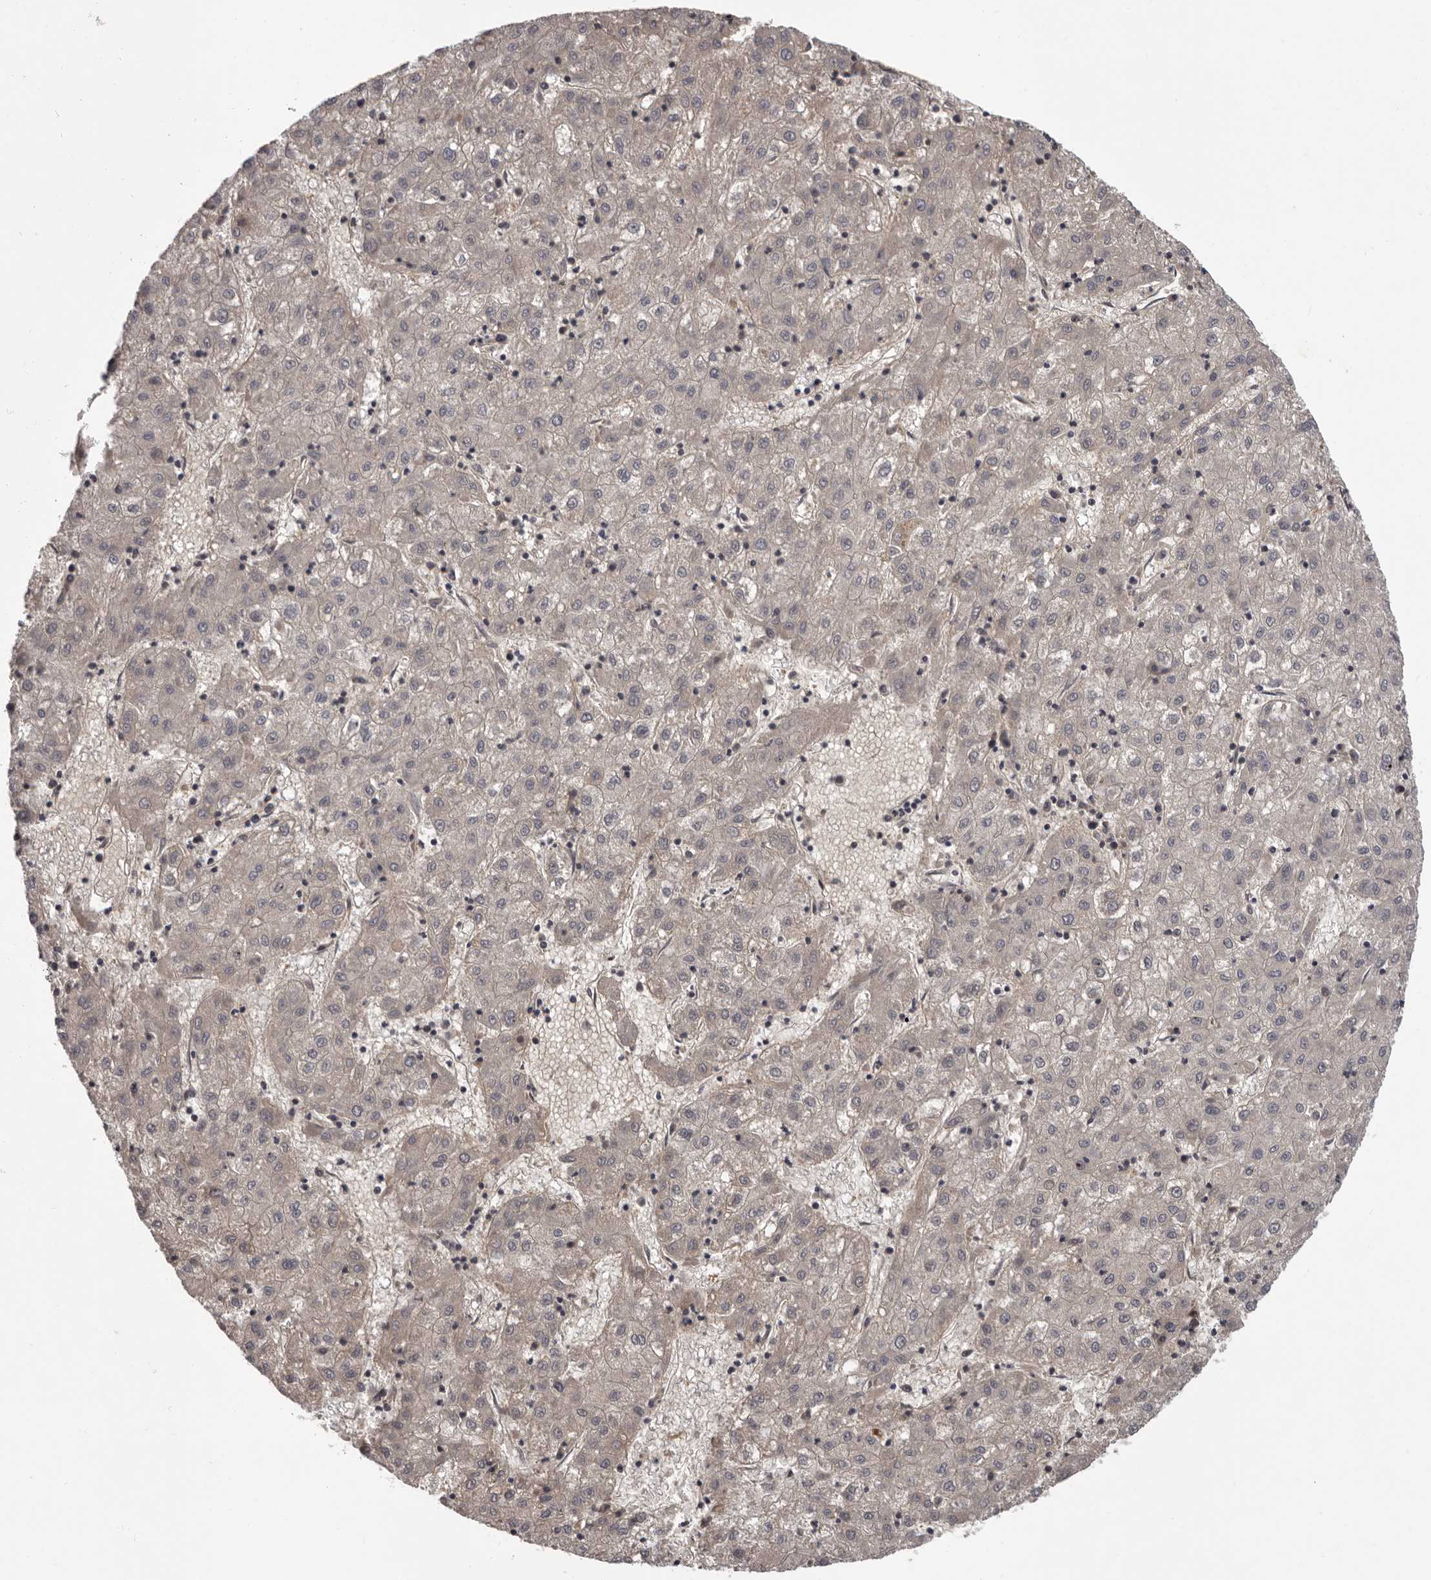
{"staining": {"intensity": "weak", "quantity": "<25%", "location": "cytoplasmic/membranous"}, "tissue": "liver cancer", "cell_type": "Tumor cells", "image_type": "cancer", "snomed": [{"axis": "morphology", "description": "Carcinoma, Hepatocellular, NOS"}, {"axis": "topography", "description": "Liver"}], "caption": "Immunohistochemistry histopathology image of neoplastic tissue: human liver hepatocellular carcinoma stained with DAB reveals no significant protein positivity in tumor cells.", "gene": "FGFR4", "patient": {"sex": "male", "age": 72}}